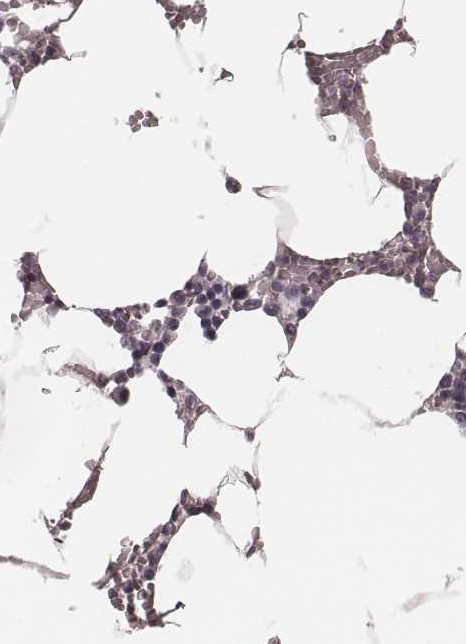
{"staining": {"intensity": "negative", "quantity": "none", "location": "none"}, "tissue": "bone marrow", "cell_type": "Hematopoietic cells", "image_type": "normal", "snomed": [{"axis": "morphology", "description": "Normal tissue, NOS"}, {"axis": "topography", "description": "Bone marrow"}], "caption": "IHC image of unremarkable bone marrow: bone marrow stained with DAB displays no significant protein expression in hematopoietic cells.", "gene": "IQCG", "patient": {"sex": "female", "age": 52}}